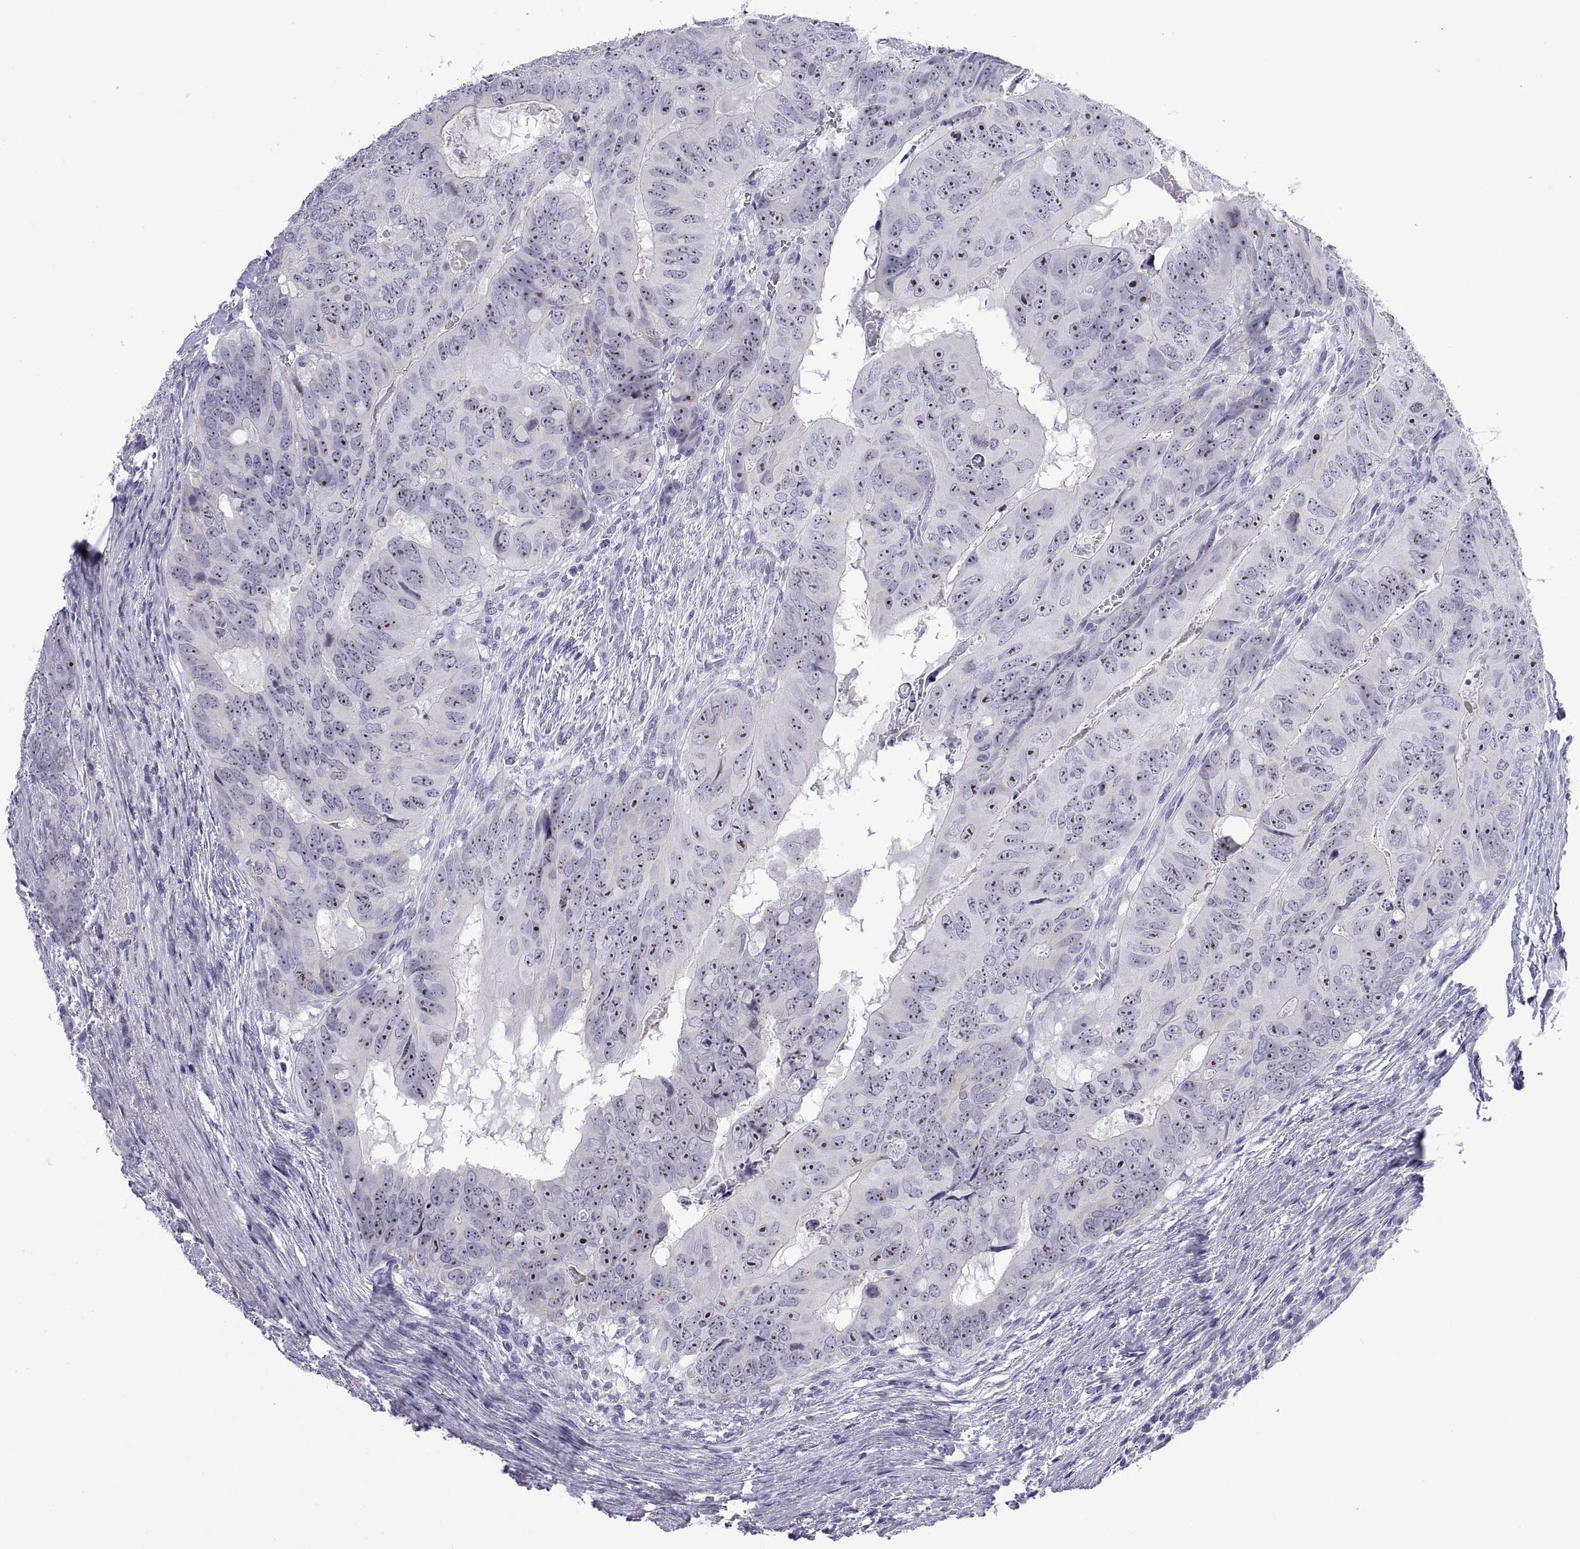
{"staining": {"intensity": "moderate", "quantity": ">75%", "location": "nuclear"}, "tissue": "colorectal cancer", "cell_type": "Tumor cells", "image_type": "cancer", "snomed": [{"axis": "morphology", "description": "Adenocarcinoma, NOS"}, {"axis": "topography", "description": "Colon"}], "caption": "Tumor cells reveal medium levels of moderate nuclear positivity in about >75% of cells in human colorectal adenocarcinoma. Immunohistochemistry stains the protein of interest in brown and the nuclei are stained blue.", "gene": "VSX2", "patient": {"sex": "male", "age": 79}}